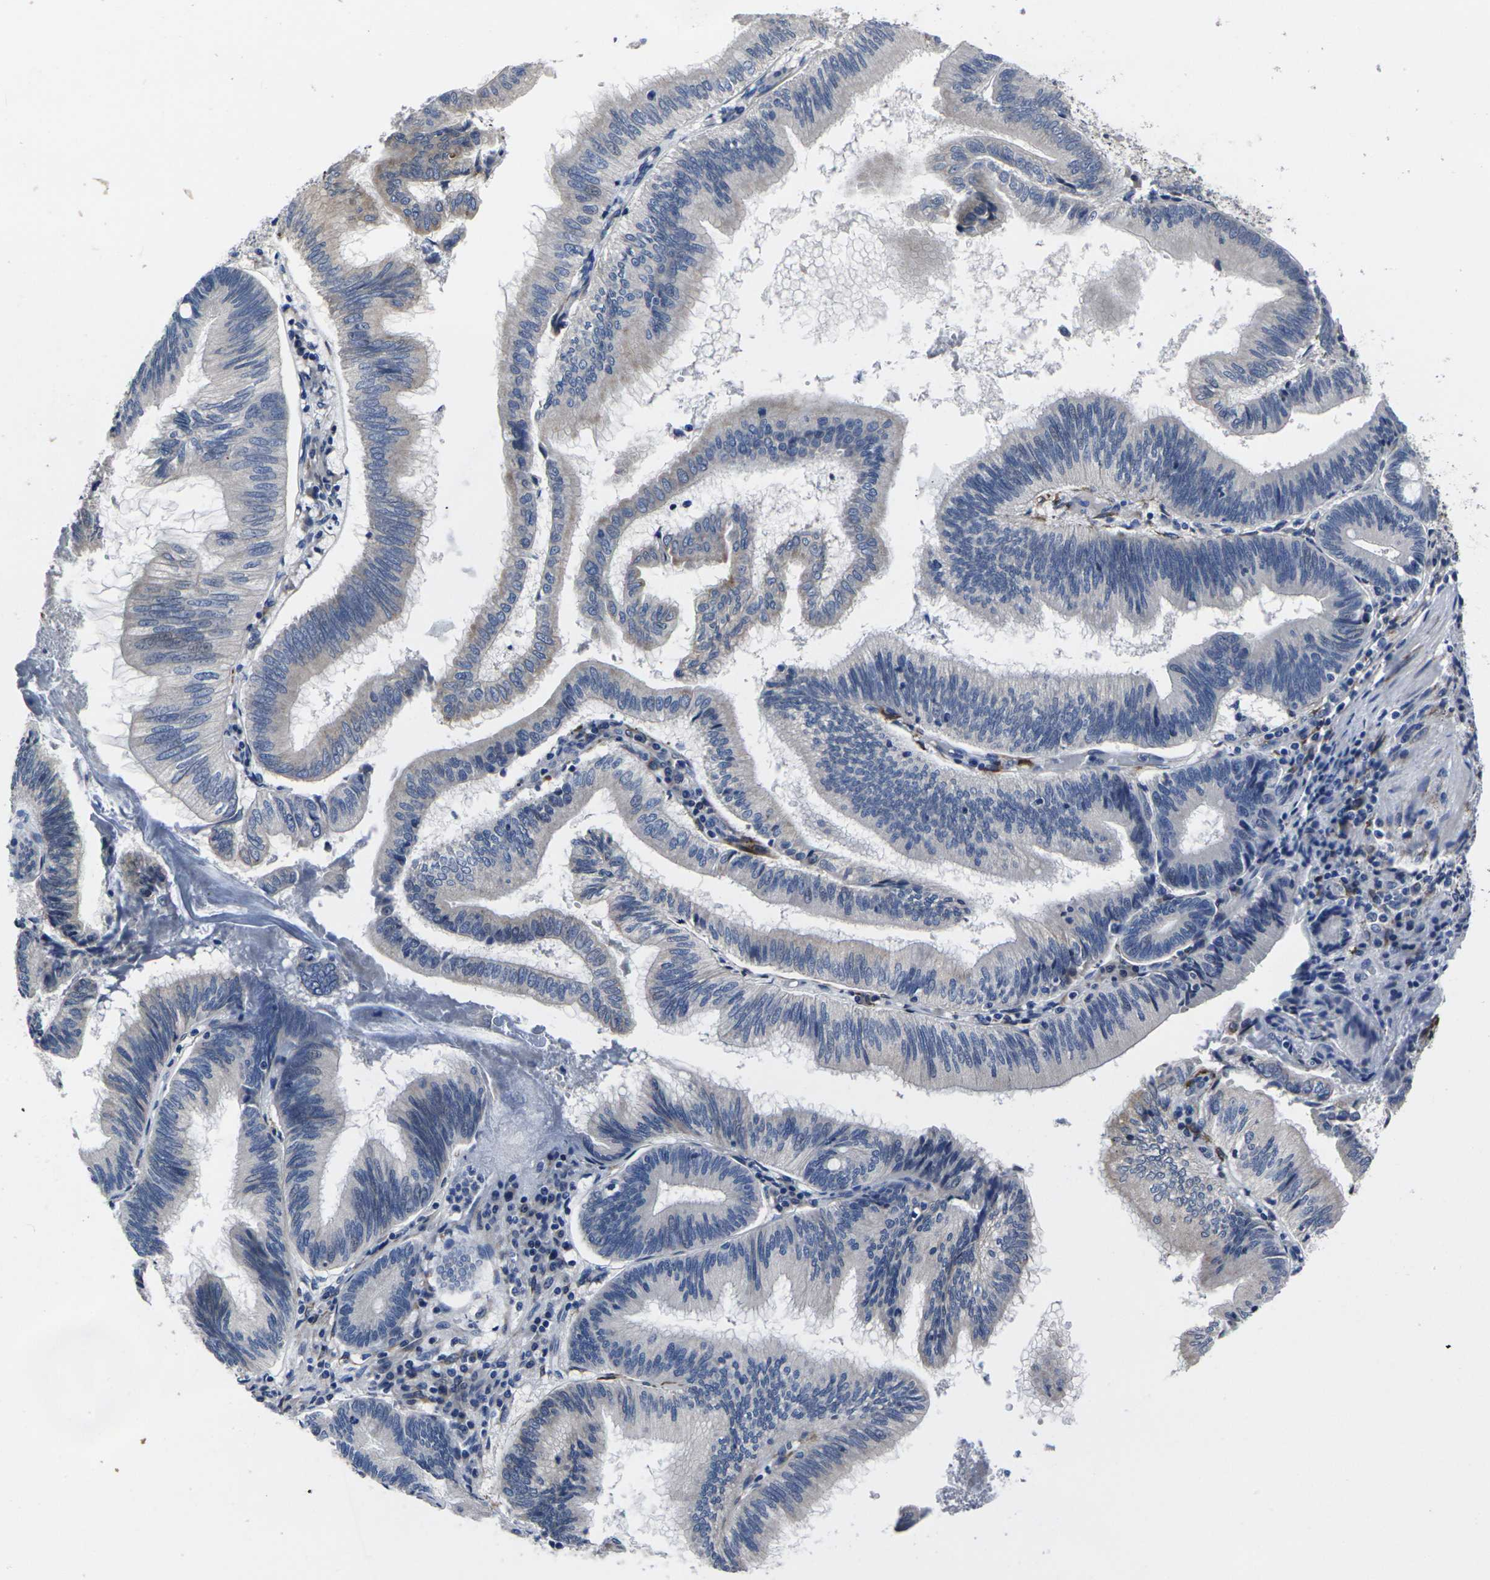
{"staining": {"intensity": "negative", "quantity": "none", "location": "none"}, "tissue": "pancreatic cancer", "cell_type": "Tumor cells", "image_type": "cancer", "snomed": [{"axis": "morphology", "description": "Adenocarcinoma, NOS"}, {"axis": "topography", "description": "Pancreas"}], "caption": "Tumor cells are negative for protein expression in human adenocarcinoma (pancreatic).", "gene": "CYP2C8", "patient": {"sex": "male", "age": 82}}